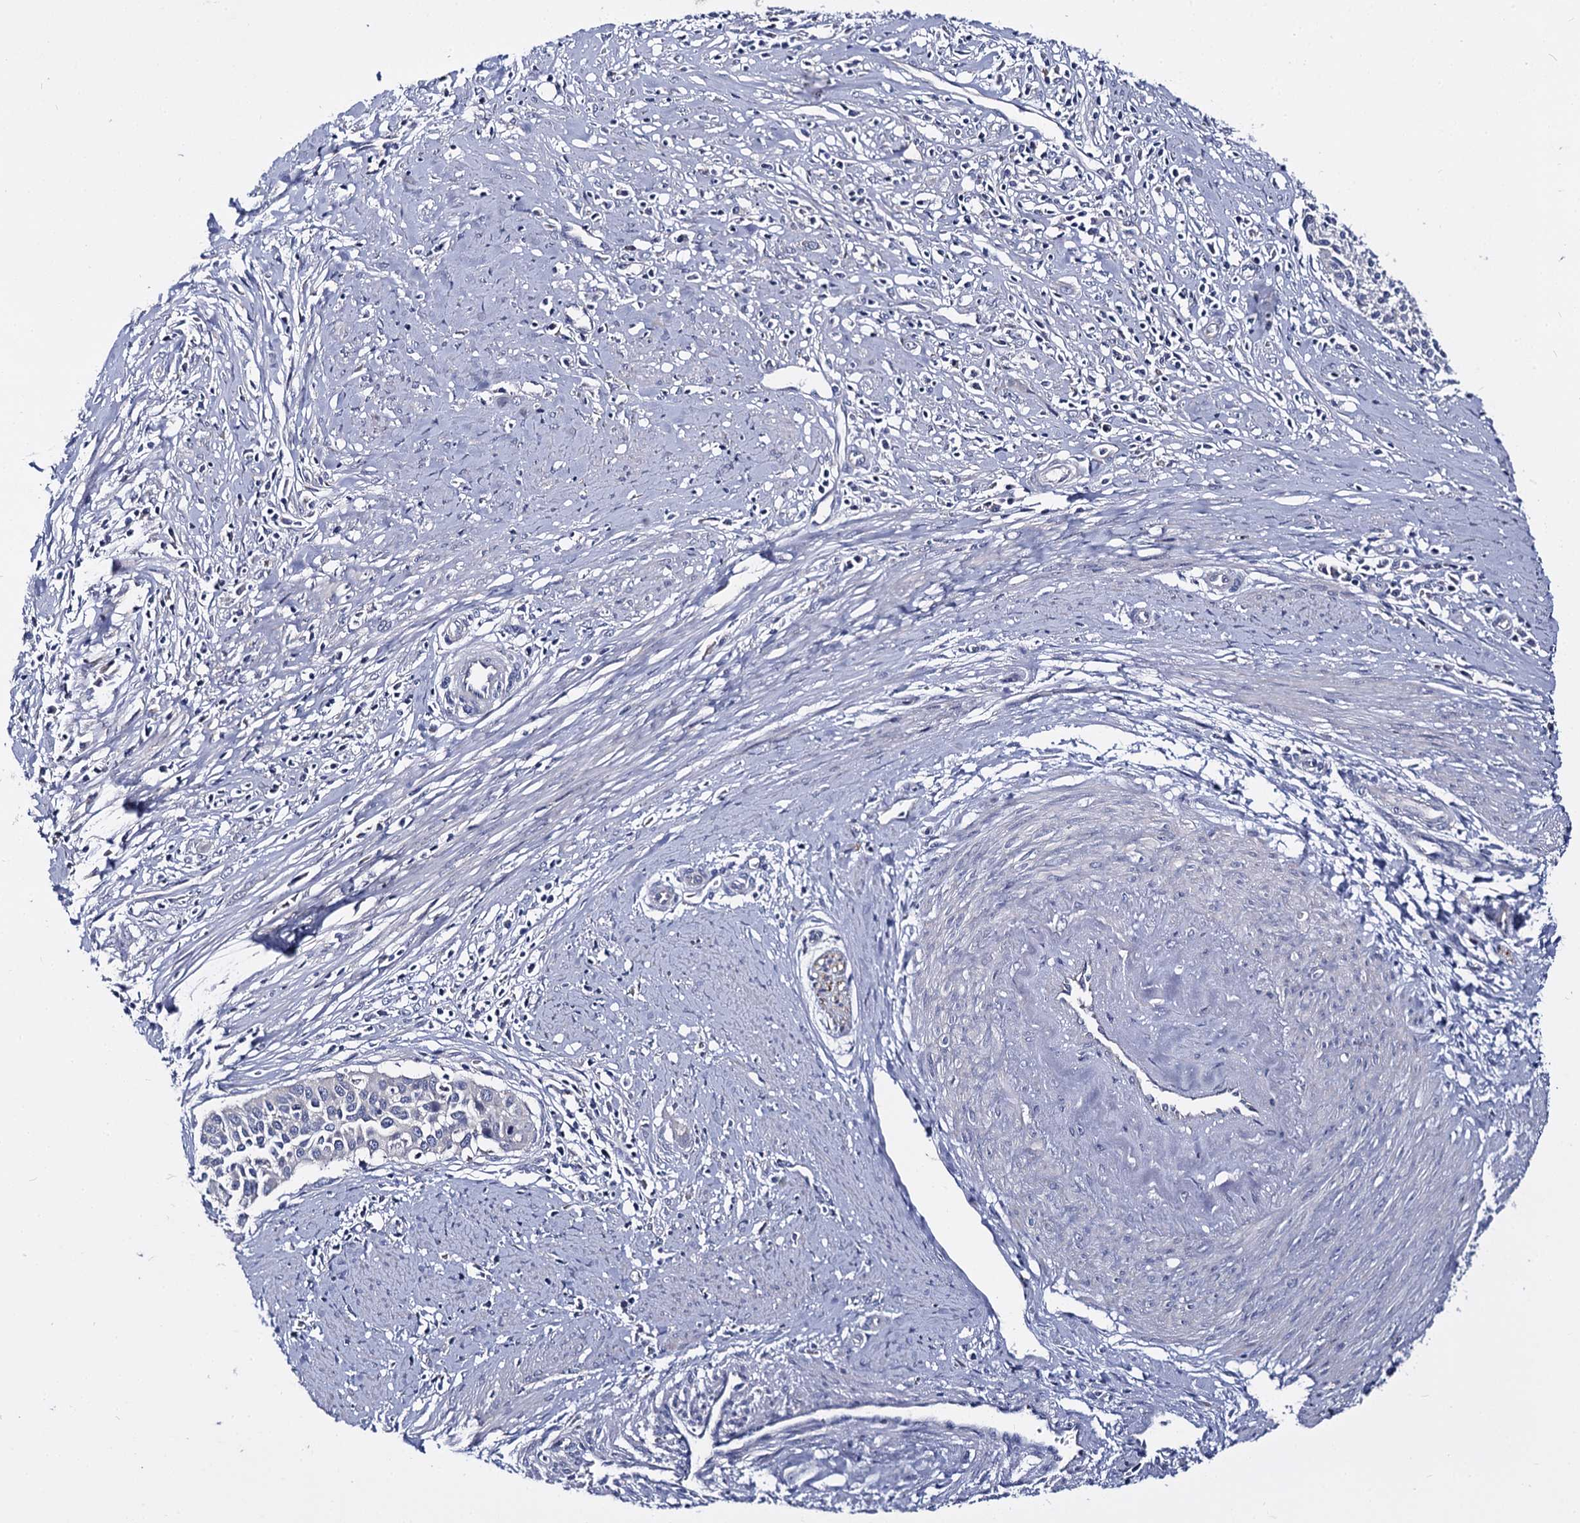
{"staining": {"intensity": "negative", "quantity": "none", "location": "none"}, "tissue": "cervical cancer", "cell_type": "Tumor cells", "image_type": "cancer", "snomed": [{"axis": "morphology", "description": "Squamous cell carcinoma, NOS"}, {"axis": "topography", "description": "Cervix"}], "caption": "Tumor cells are negative for brown protein staining in squamous cell carcinoma (cervical).", "gene": "PANX2", "patient": {"sex": "female", "age": 34}}